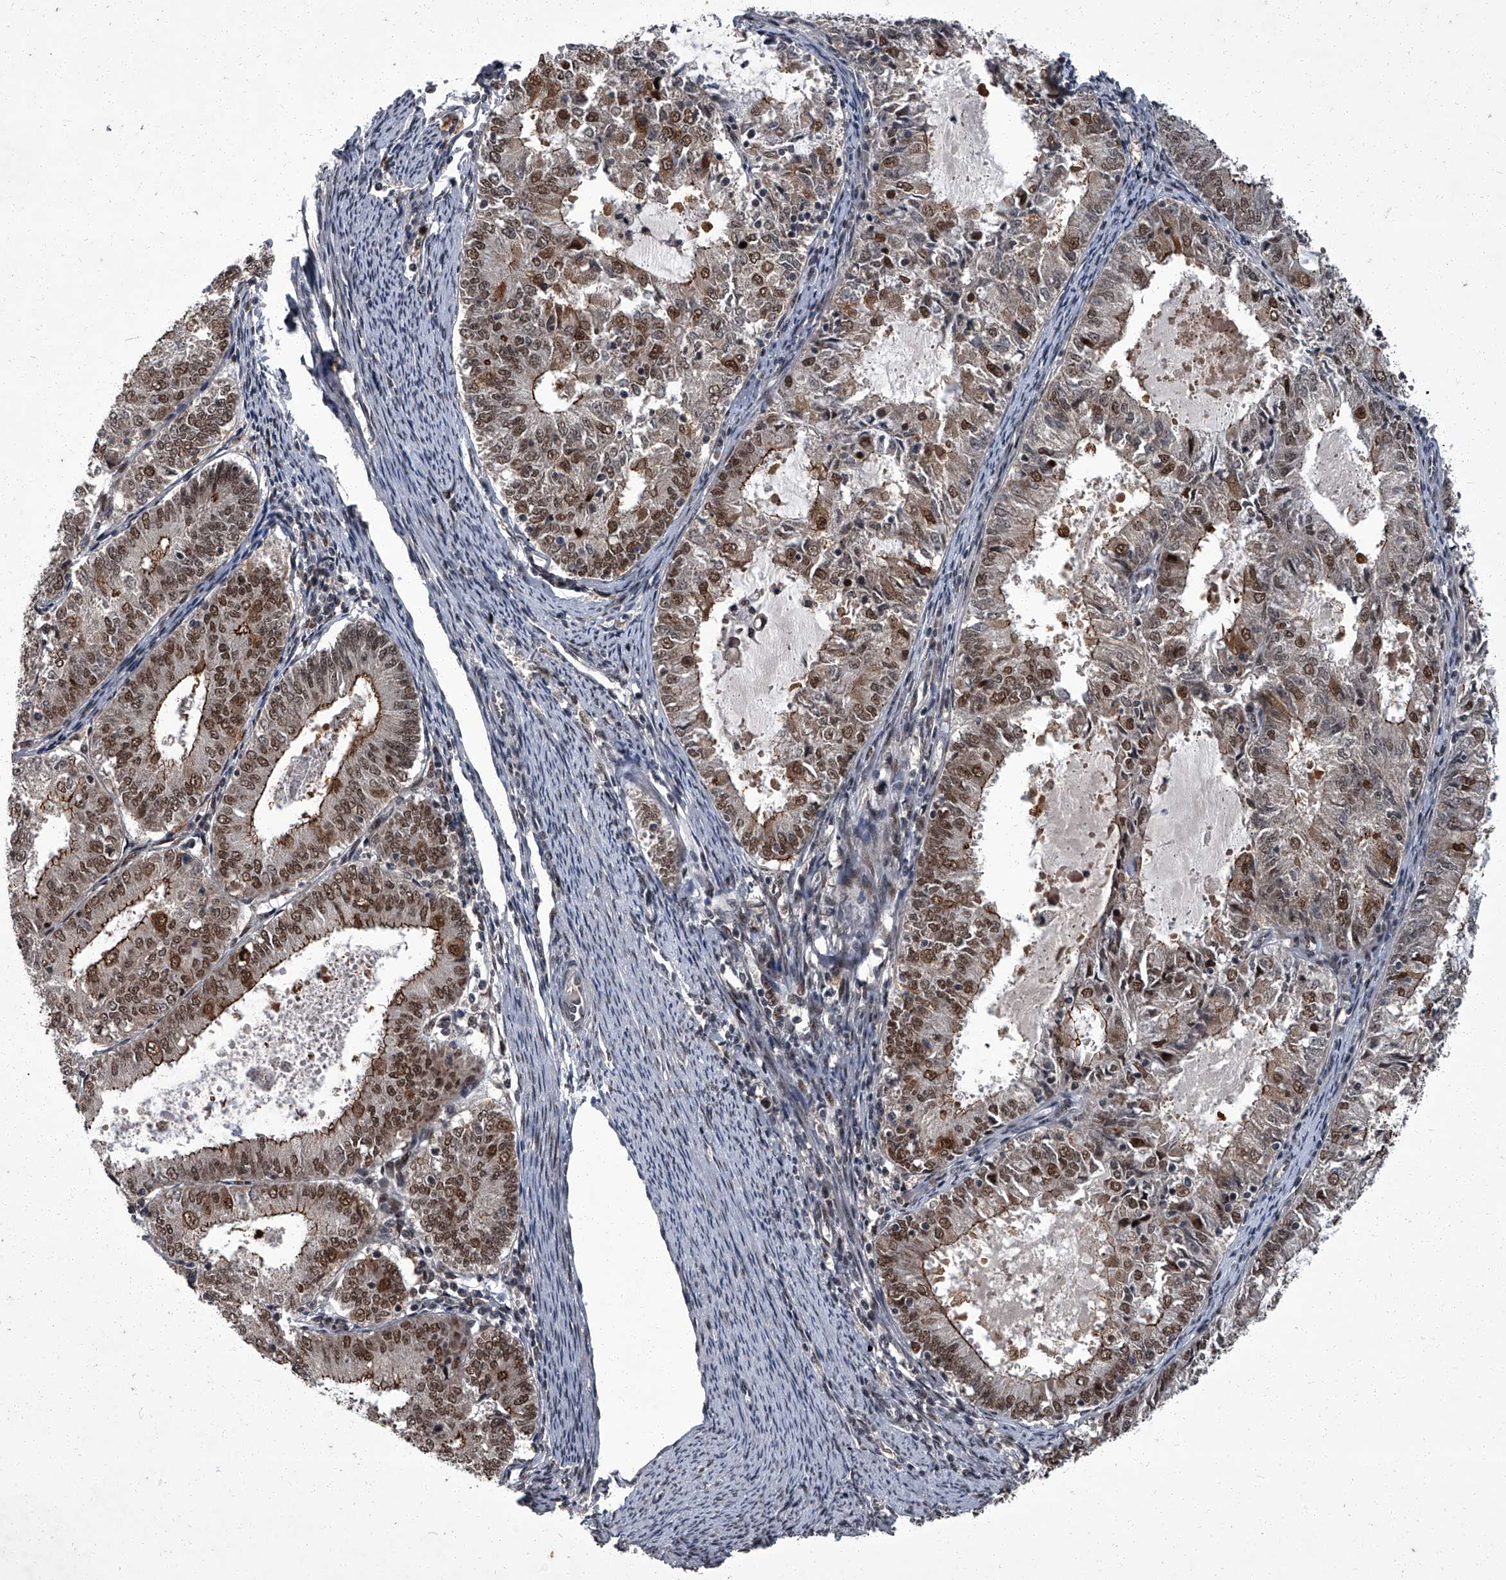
{"staining": {"intensity": "moderate", "quantity": ">75%", "location": "cytoplasmic/membranous,nuclear"}, "tissue": "endometrial cancer", "cell_type": "Tumor cells", "image_type": "cancer", "snomed": [{"axis": "morphology", "description": "Adenocarcinoma, NOS"}, {"axis": "topography", "description": "Endometrium"}], "caption": "Immunohistochemical staining of human adenocarcinoma (endometrial) shows medium levels of moderate cytoplasmic/membranous and nuclear protein staining in approximately >75% of tumor cells.", "gene": "ZNF518B", "patient": {"sex": "female", "age": 57}}